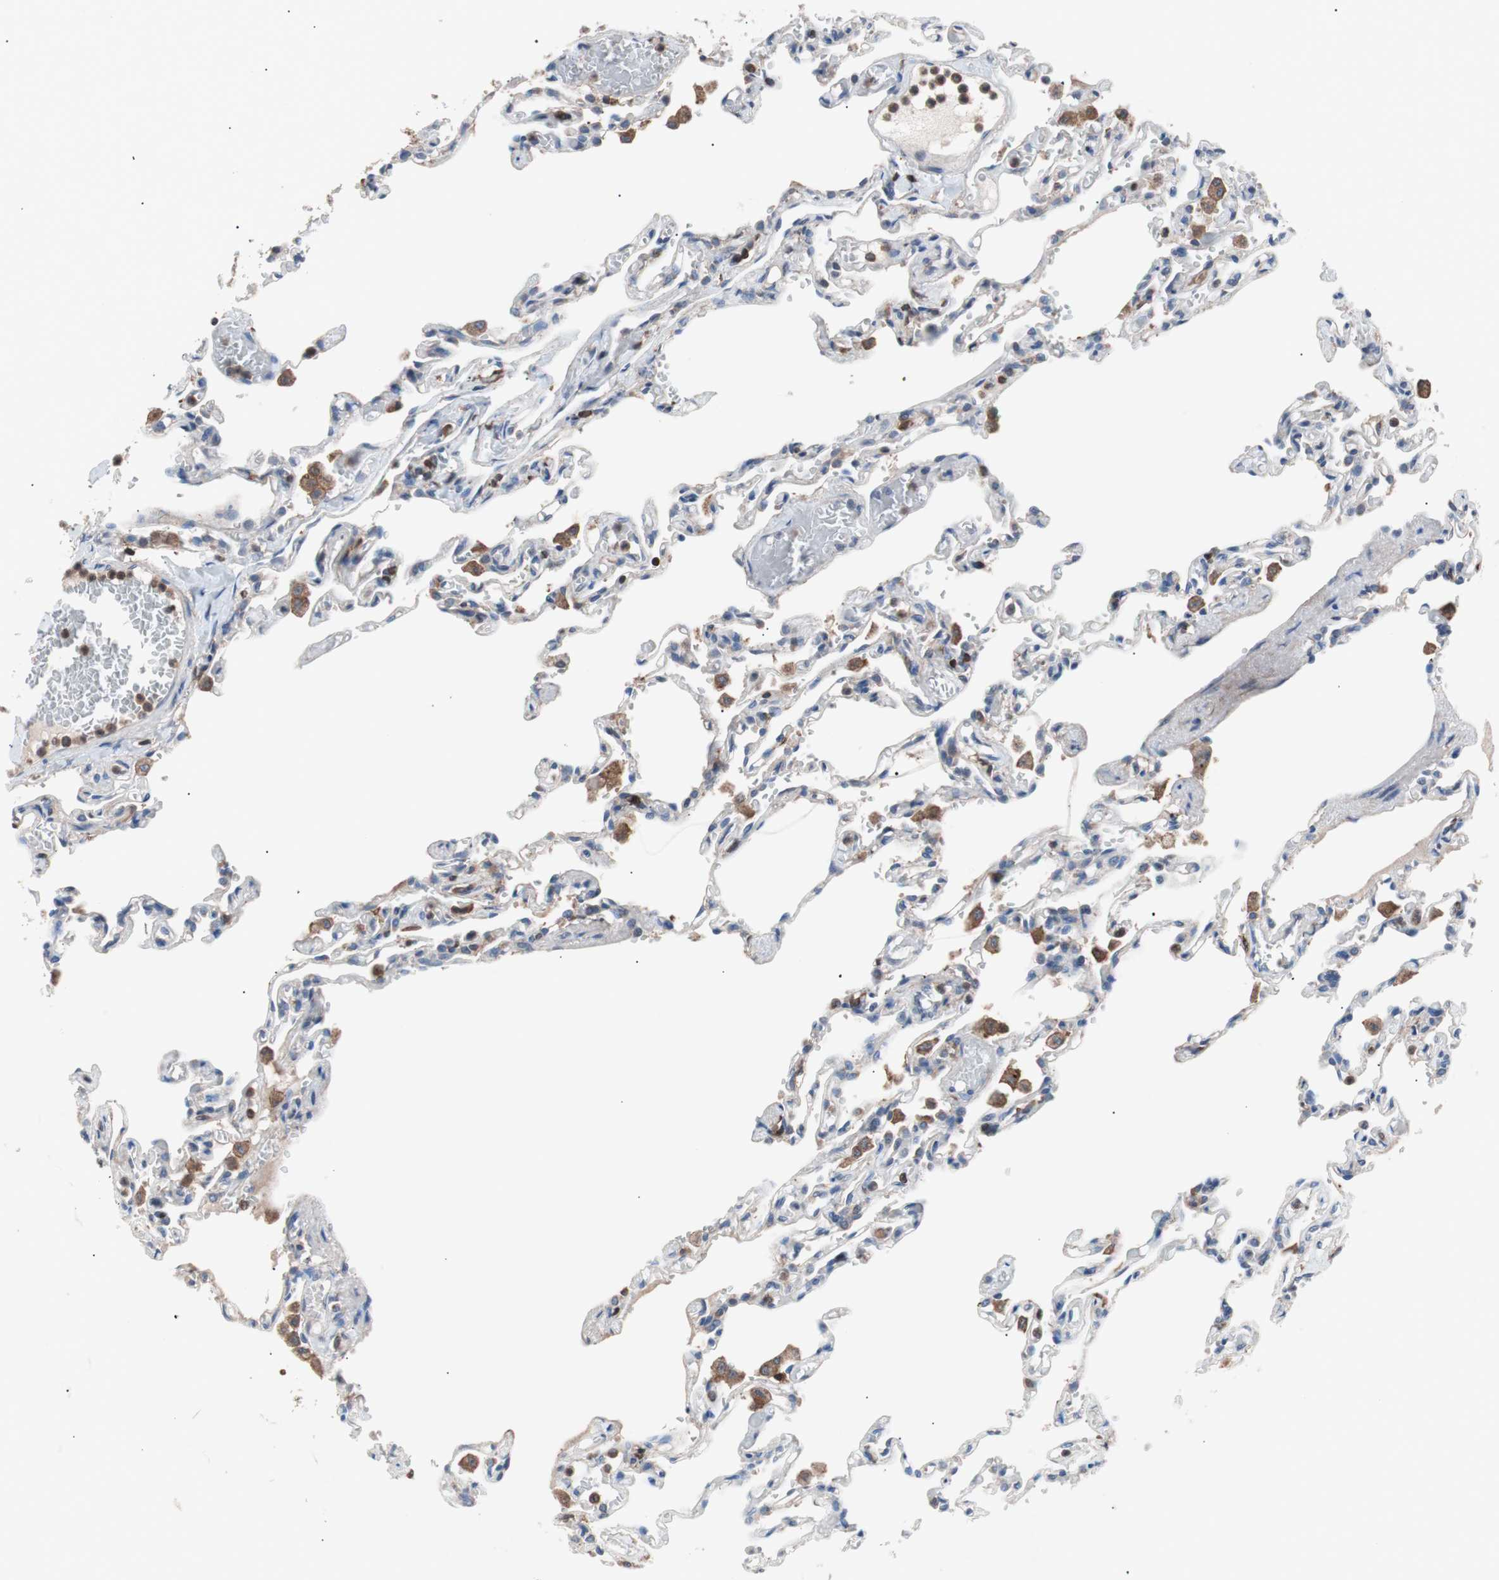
{"staining": {"intensity": "weak", "quantity": "<25%", "location": "cytoplasmic/membranous"}, "tissue": "lung", "cell_type": "Alveolar cells", "image_type": "normal", "snomed": [{"axis": "morphology", "description": "Normal tissue, NOS"}, {"axis": "topography", "description": "Lung"}], "caption": "This is an IHC photomicrograph of normal lung. There is no staining in alveolar cells.", "gene": "PIK3R1", "patient": {"sex": "male", "age": 21}}